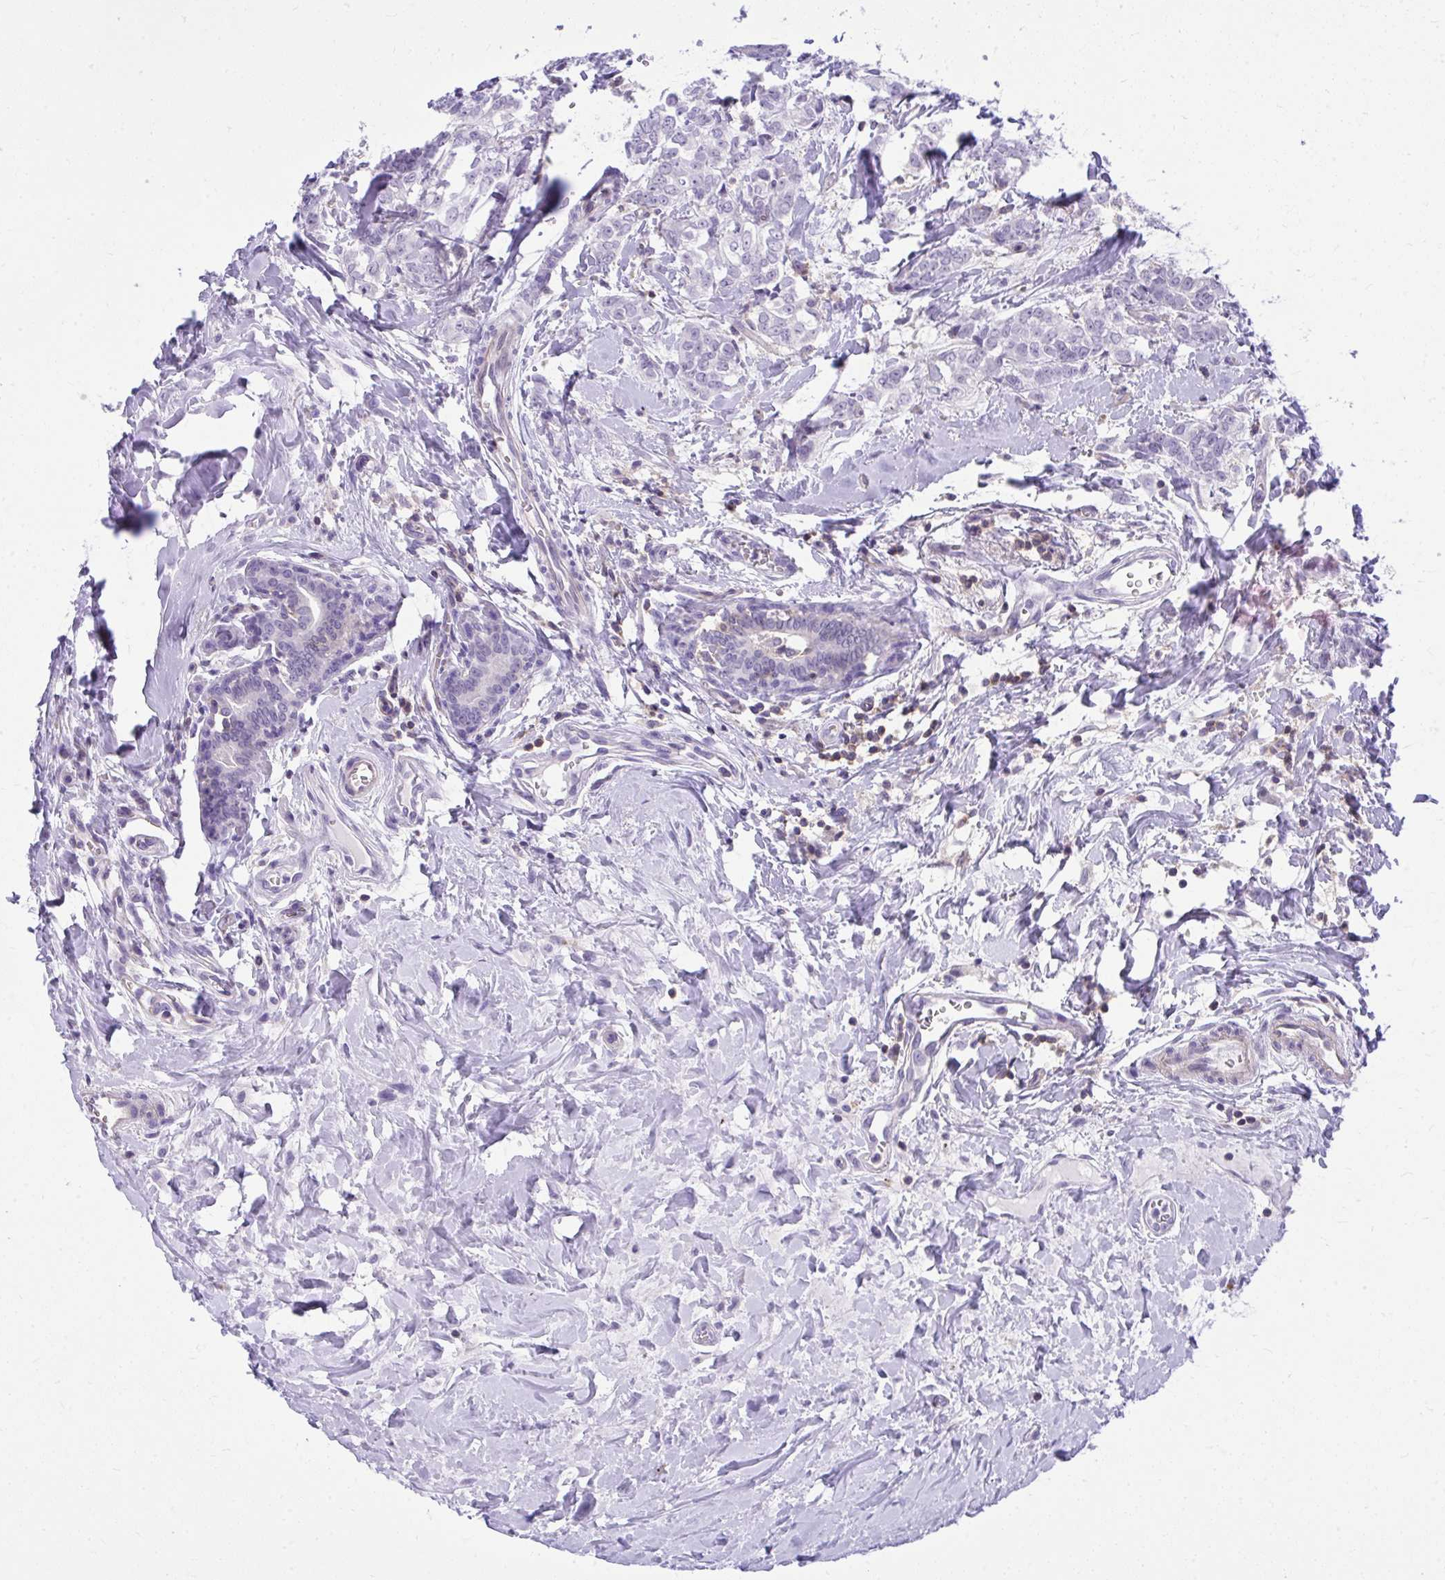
{"staining": {"intensity": "negative", "quantity": "none", "location": "none"}, "tissue": "breast cancer", "cell_type": "Tumor cells", "image_type": "cancer", "snomed": [{"axis": "morphology", "description": "Duct carcinoma"}, {"axis": "topography", "description": "Breast"}], "caption": "This is a histopathology image of IHC staining of breast intraductal carcinoma, which shows no expression in tumor cells.", "gene": "GPRIN3", "patient": {"sex": "female", "age": 61}}